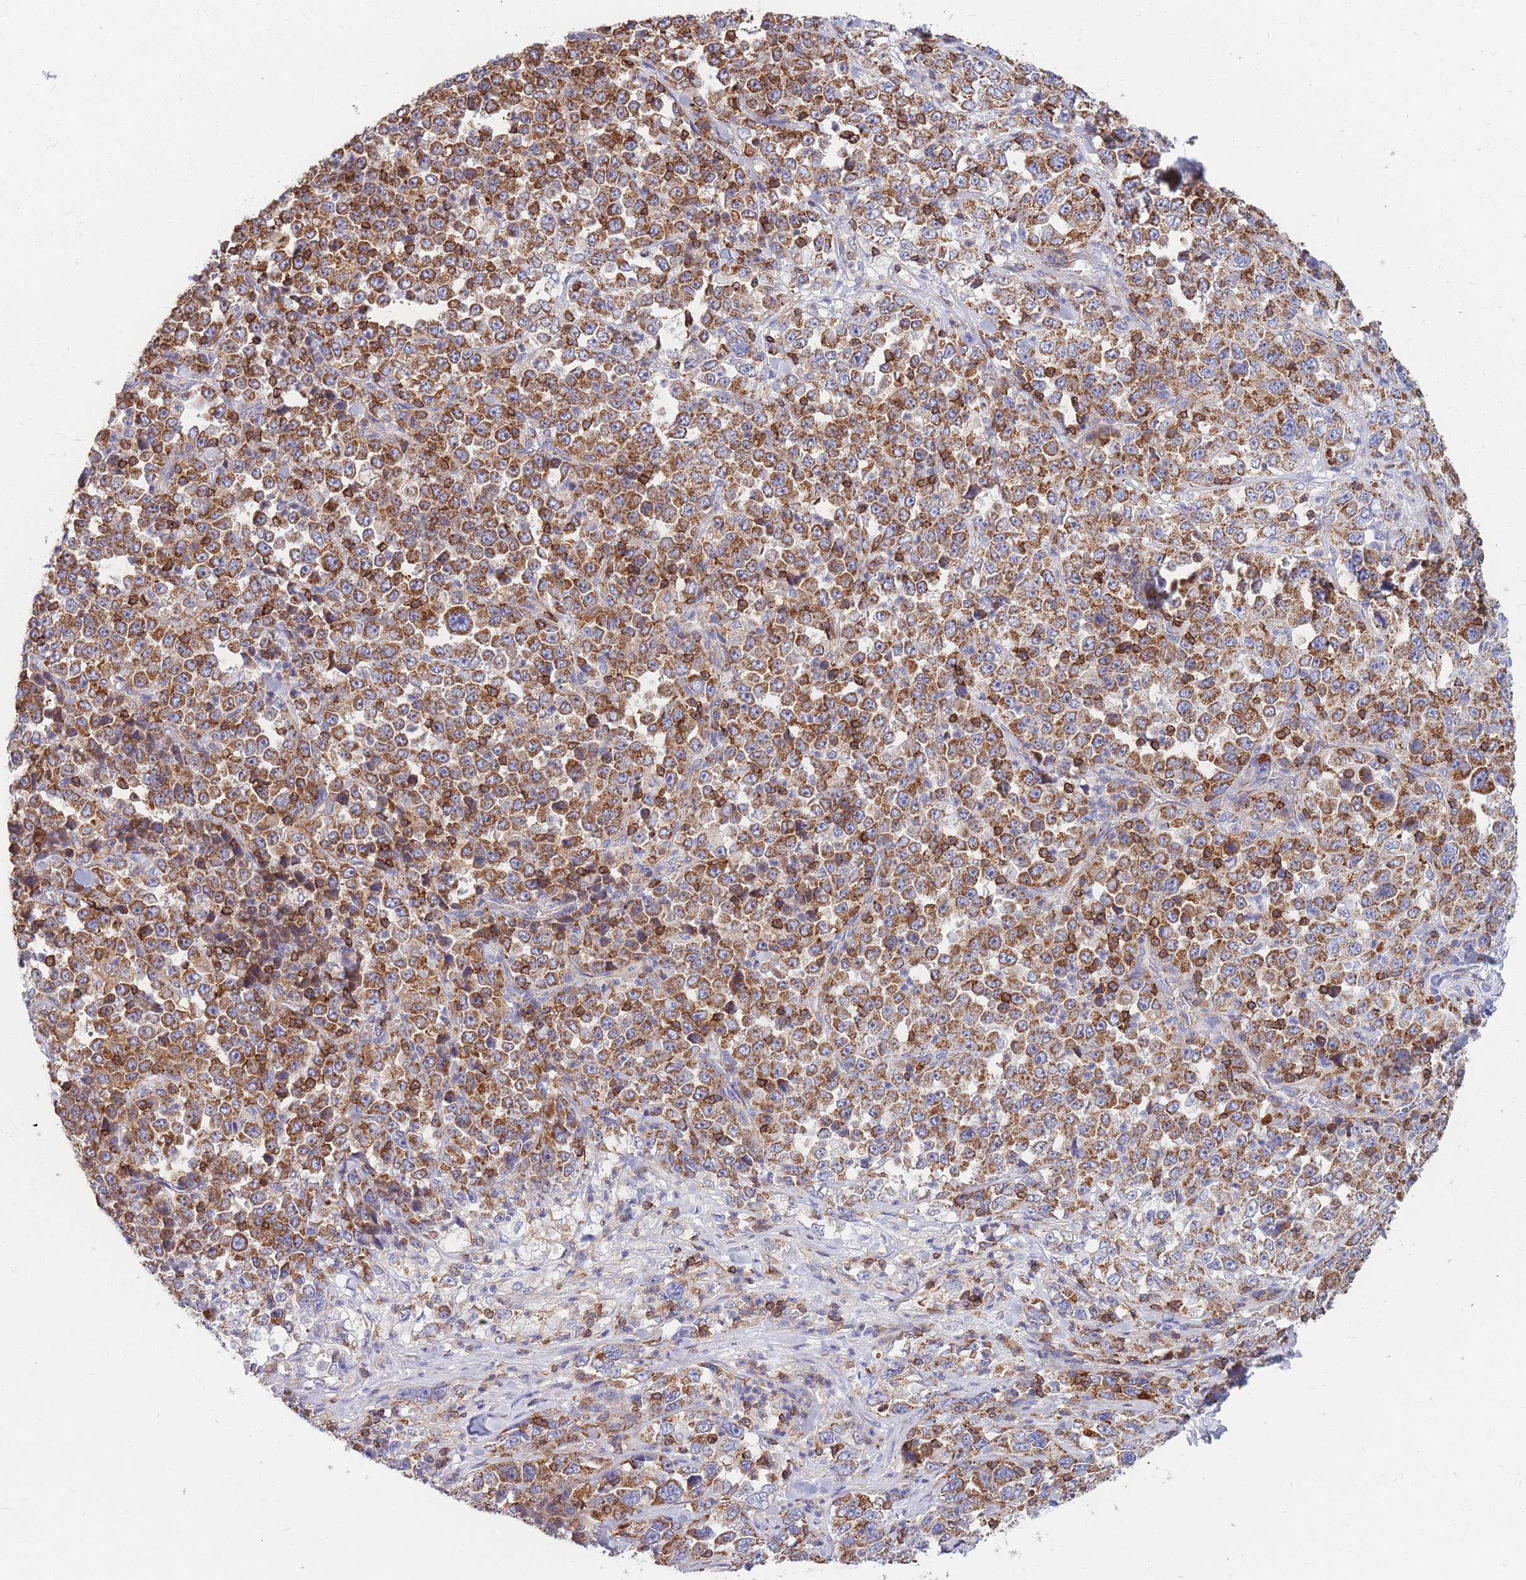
{"staining": {"intensity": "strong", "quantity": ">75%", "location": "cytoplasmic/membranous"}, "tissue": "stomach cancer", "cell_type": "Tumor cells", "image_type": "cancer", "snomed": [{"axis": "morphology", "description": "Normal tissue, NOS"}, {"axis": "morphology", "description": "Adenocarcinoma, NOS"}, {"axis": "topography", "description": "Stomach, upper"}, {"axis": "topography", "description": "Stomach"}], "caption": "Adenocarcinoma (stomach) stained for a protein demonstrates strong cytoplasmic/membranous positivity in tumor cells.", "gene": "MRPL54", "patient": {"sex": "male", "age": 59}}